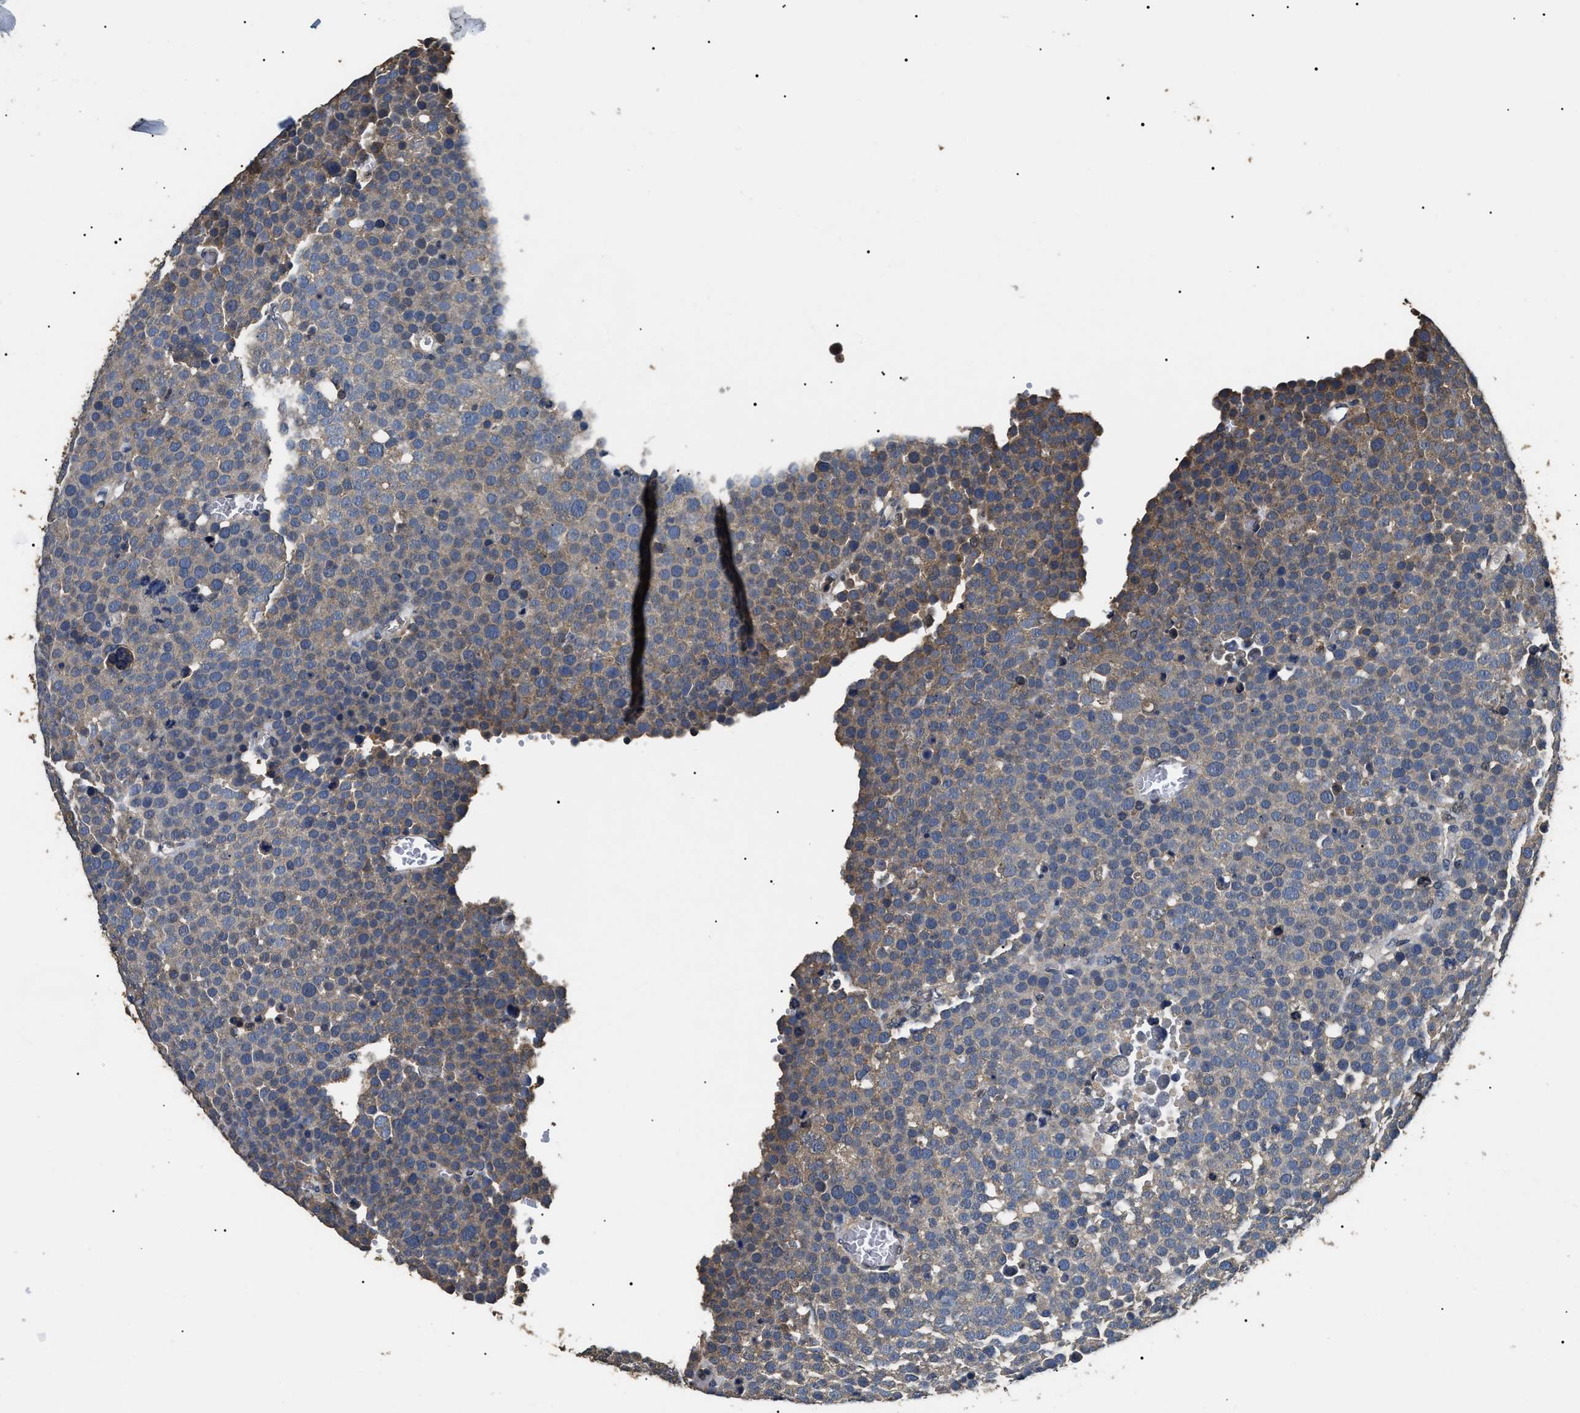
{"staining": {"intensity": "weak", "quantity": "25%-75%", "location": "cytoplasmic/membranous"}, "tissue": "testis cancer", "cell_type": "Tumor cells", "image_type": "cancer", "snomed": [{"axis": "morphology", "description": "Seminoma, NOS"}, {"axis": "topography", "description": "Testis"}], "caption": "Seminoma (testis) stained for a protein exhibits weak cytoplasmic/membranous positivity in tumor cells. The protein is stained brown, and the nuclei are stained in blue (DAB IHC with brightfield microscopy, high magnification).", "gene": "PSMD8", "patient": {"sex": "male", "age": 71}}